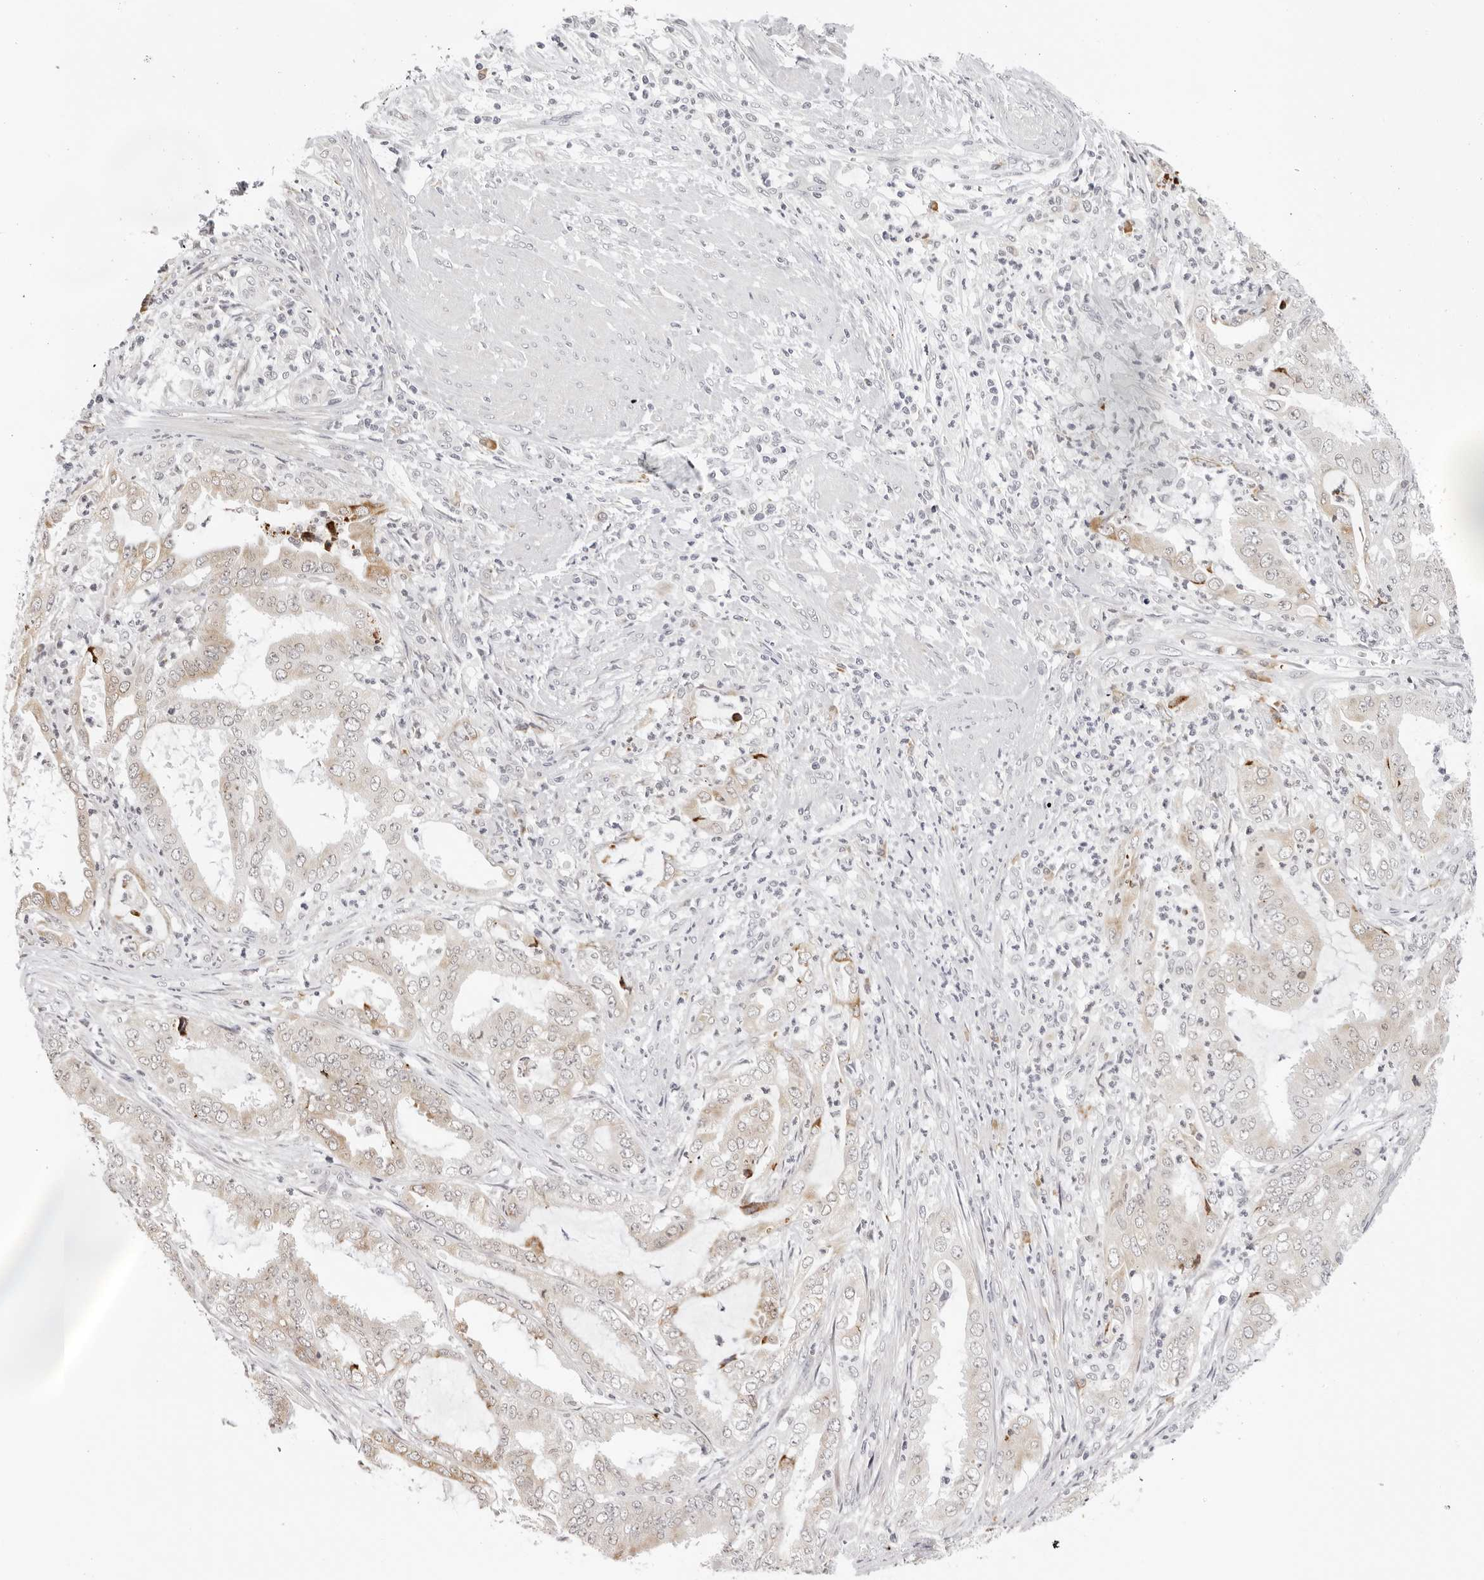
{"staining": {"intensity": "moderate", "quantity": "<25%", "location": "cytoplasmic/membranous"}, "tissue": "endometrial cancer", "cell_type": "Tumor cells", "image_type": "cancer", "snomed": [{"axis": "morphology", "description": "Adenocarcinoma, NOS"}, {"axis": "topography", "description": "Endometrium"}], "caption": "Endometrial cancer tissue exhibits moderate cytoplasmic/membranous staining in approximately <25% of tumor cells, visualized by immunohistochemistry.", "gene": "IL17RA", "patient": {"sex": "female", "age": 51}}